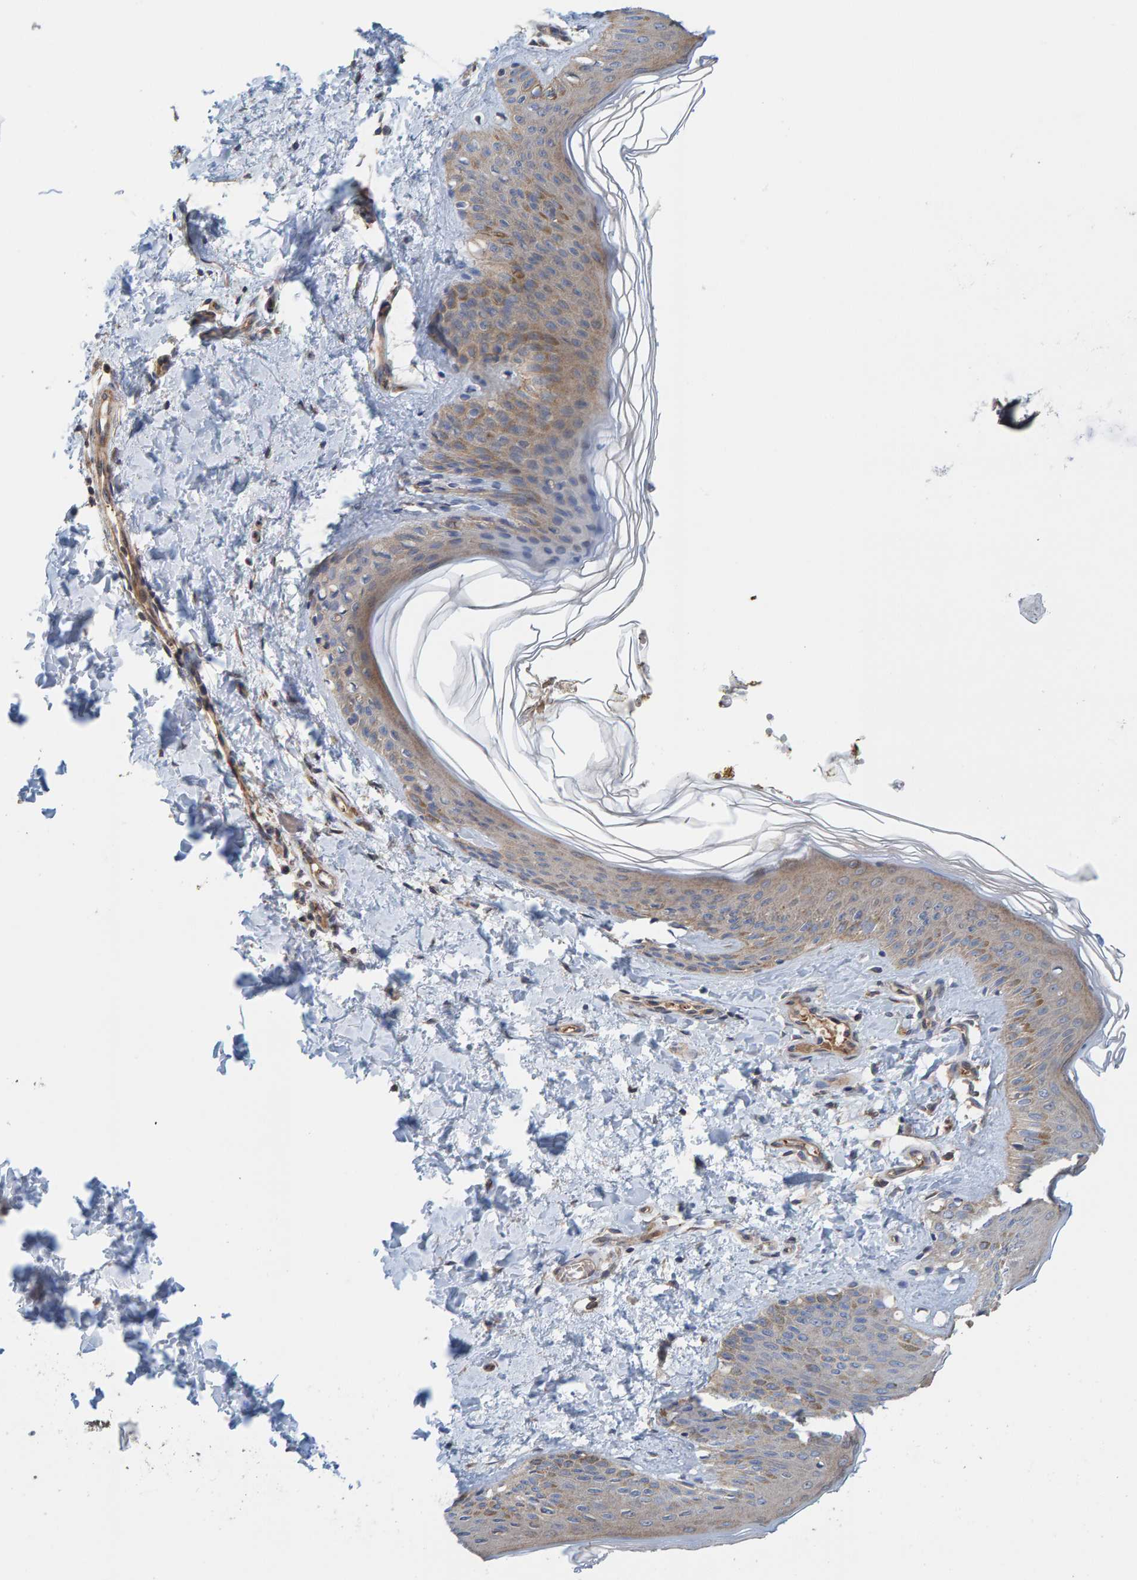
{"staining": {"intensity": "weak", "quantity": ">75%", "location": "cytoplasmic/membranous"}, "tissue": "skin", "cell_type": "Fibroblasts", "image_type": "normal", "snomed": [{"axis": "morphology", "description": "Normal tissue, NOS"}, {"axis": "morphology", "description": "Neoplasm, benign, NOS"}, {"axis": "topography", "description": "Skin"}, {"axis": "topography", "description": "Soft tissue"}], "caption": "Protein expression analysis of unremarkable human skin reveals weak cytoplasmic/membranous positivity in about >75% of fibroblasts. (Stains: DAB in brown, nuclei in blue, Microscopy: brightfield microscopy at high magnification).", "gene": "UBAP1", "patient": {"sex": "male", "age": 26}}